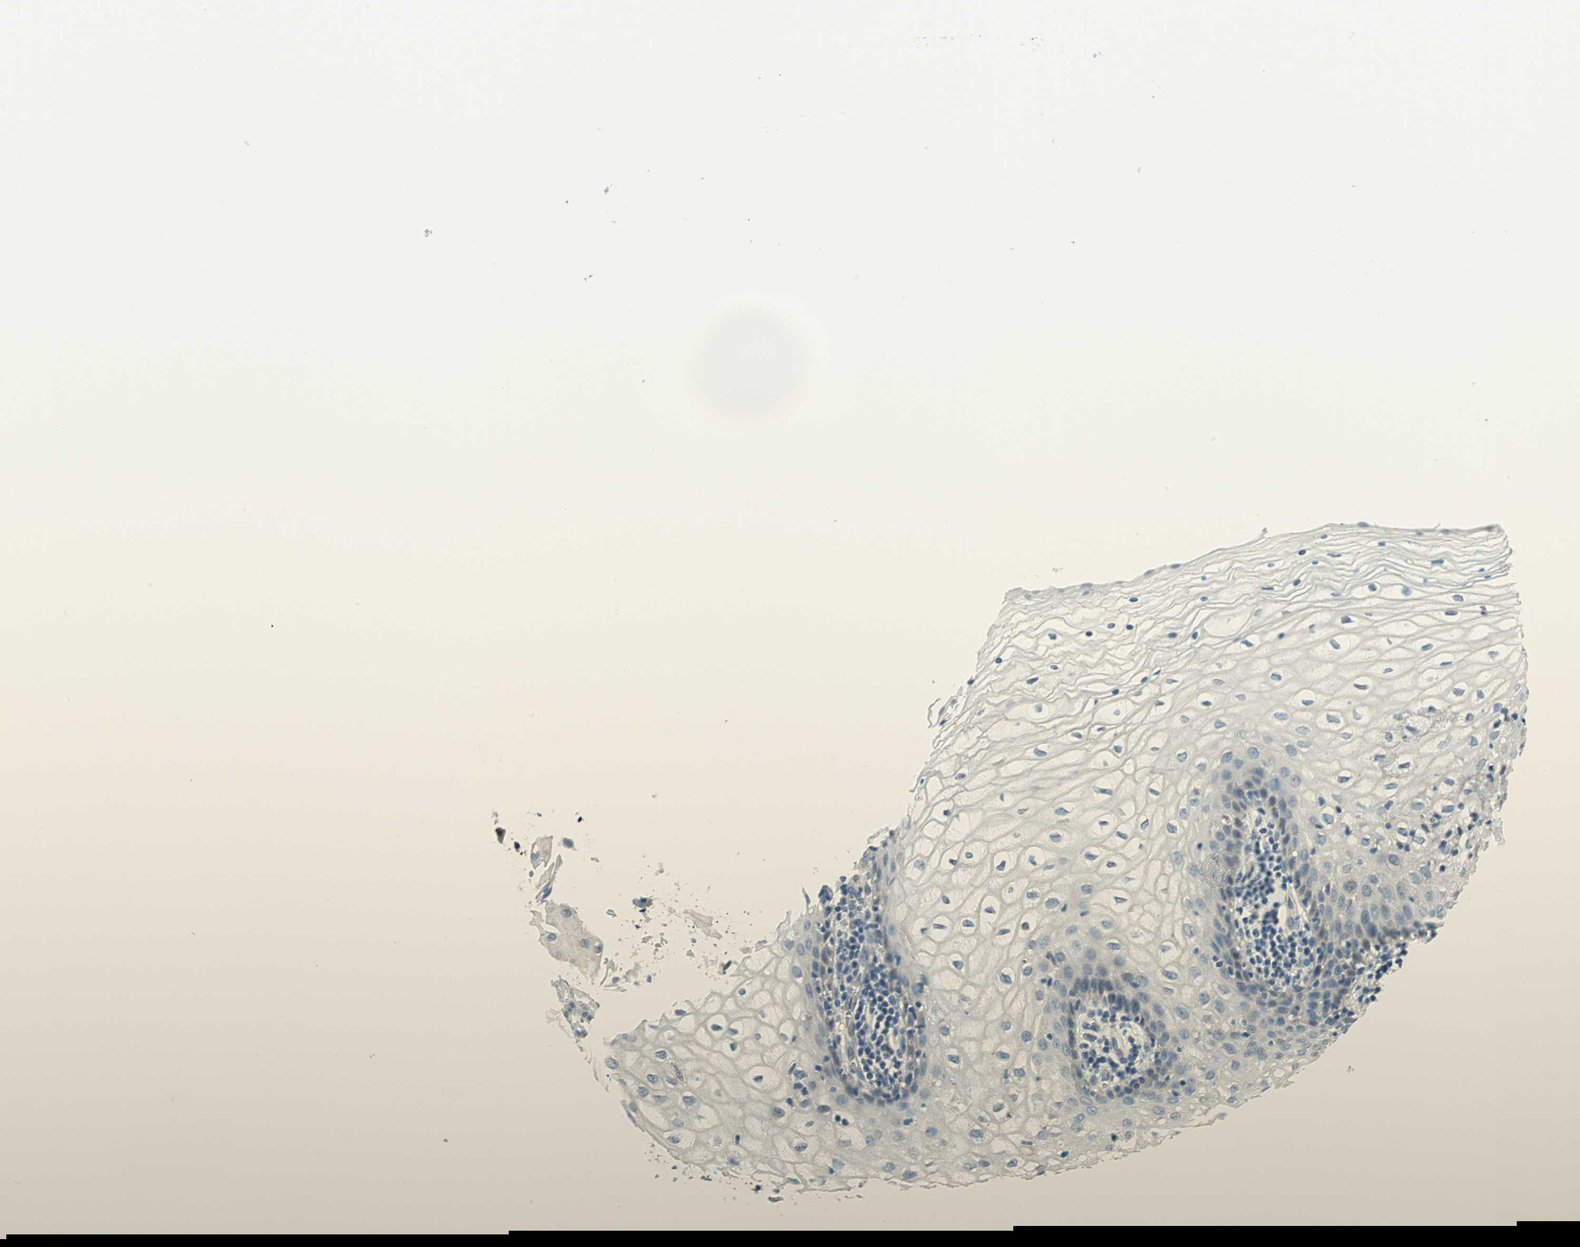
{"staining": {"intensity": "negative", "quantity": "none", "location": "none"}, "tissue": "vagina", "cell_type": "Squamous epithelial cells", "image_type": "normal", "snomed": [{"axis": "morphology", "description": "Normal tissue, NOS"}, {"axis": "topography", "description": "Vagina"}], "caption": "Immunohistochemistry micrograph of benign vagina: human vagina stained with DAB (3,3'-diaminobenzidine) exhibits no significant protein staining in squamous epithelial cells. (IHC, brightfield microscopy, high magnification).", "gene": "AKR1A1", "patient": {"sex": "female", "age": 34}}